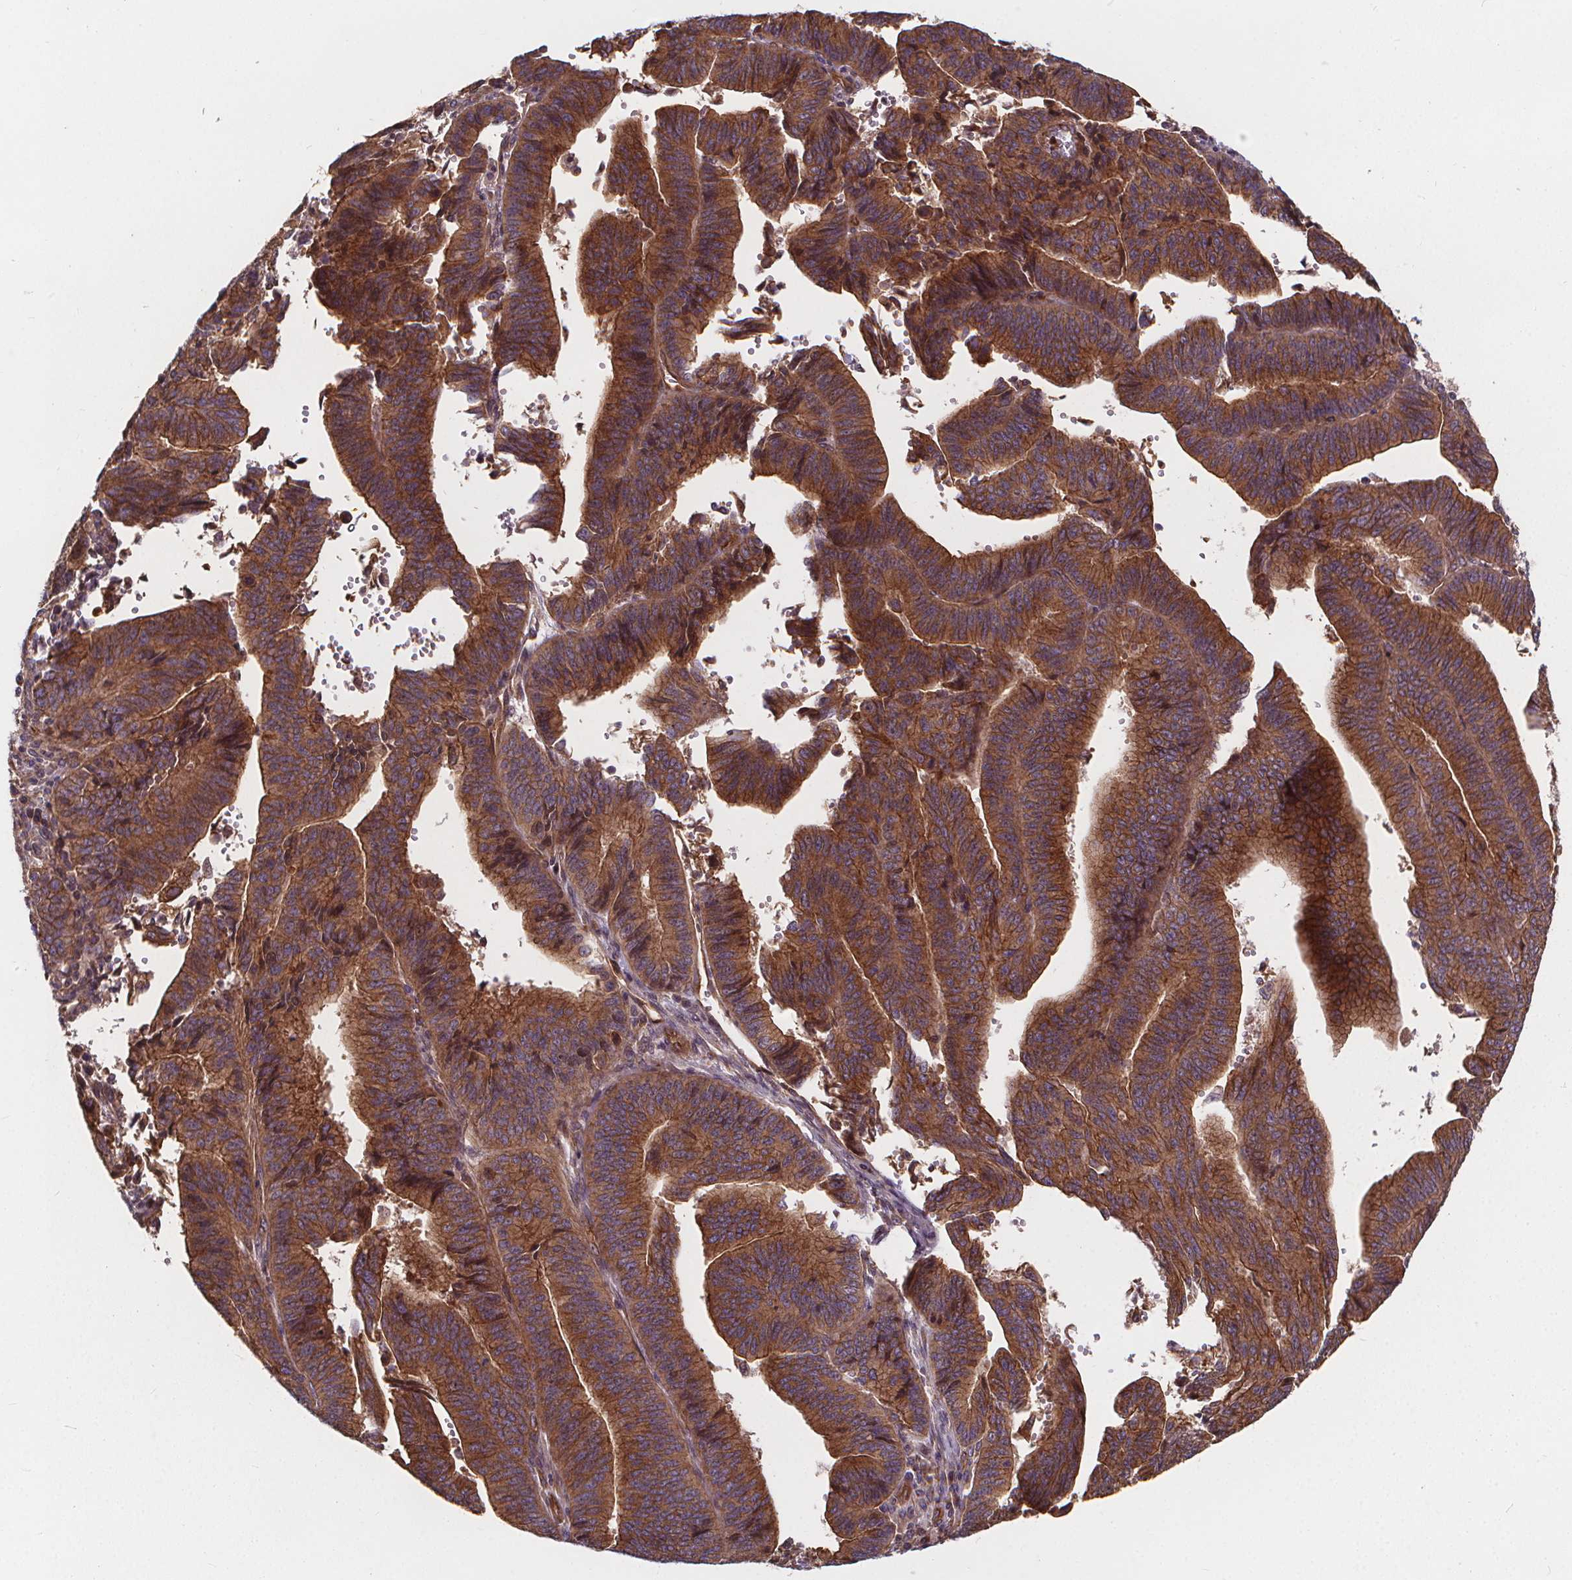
{"staining": {"intensity": "strong", "quantity": ">75%", "location": "cytoplasmic/membranous"}, "tissue": "endometrial cancer", "cell_type": "Tumor cells", "image_type": "cancer", "snomed": [{"axis": "morphology", "description": "Adenocarcinoma, NOS"}, {"axis": "topography", "description": "Endometrium"}], "caption": "Endometrial adenocarcinoma was stained to show a protein in brown. There is high levels of strong cytoplasmic/membranous positivity in about >75% of tumor cells.", "gene": "CLINT1", "patient": {"sex": "female", "age": 65}}